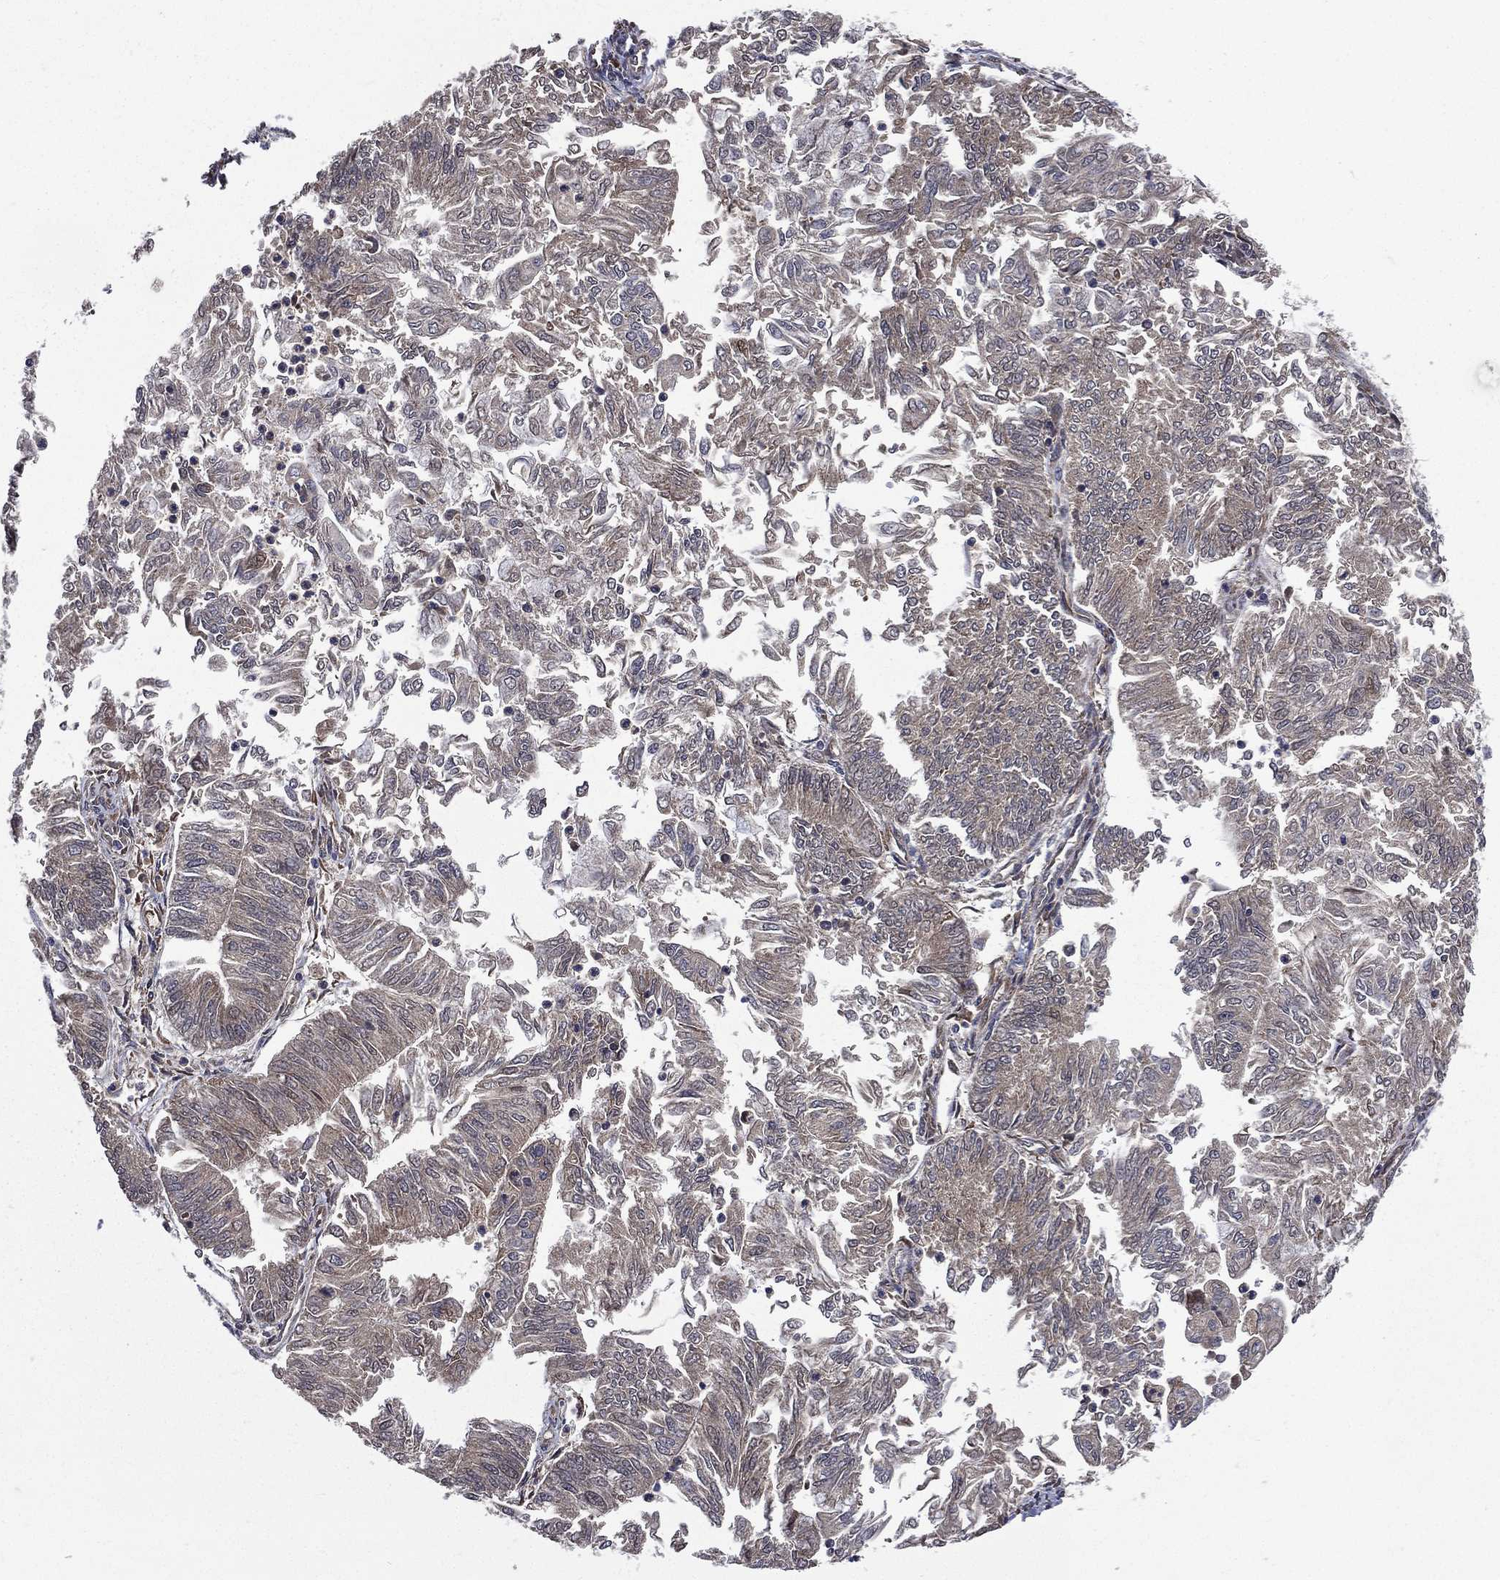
{"staining": {"intensity": "weak", "quantity": "<25%", "location": "cytoplasmic/membranous"}, "tissue": "endometrial cancer", "cell_type": "Tumor cells", "image_type": "cancer", "snomed": [{"axis": "morphology", "description": "Adenocarcinoma, NOS"}, {"axis": "topography", "description": "Endometrium"}], "caption": "The IHC histopathology image has no significant expression in tumor cells of endometrial cancer (adenocarcinoma) tissue.", "gene": "RAB11FIP4", "patient": {"sex": "female", "age": 59}}